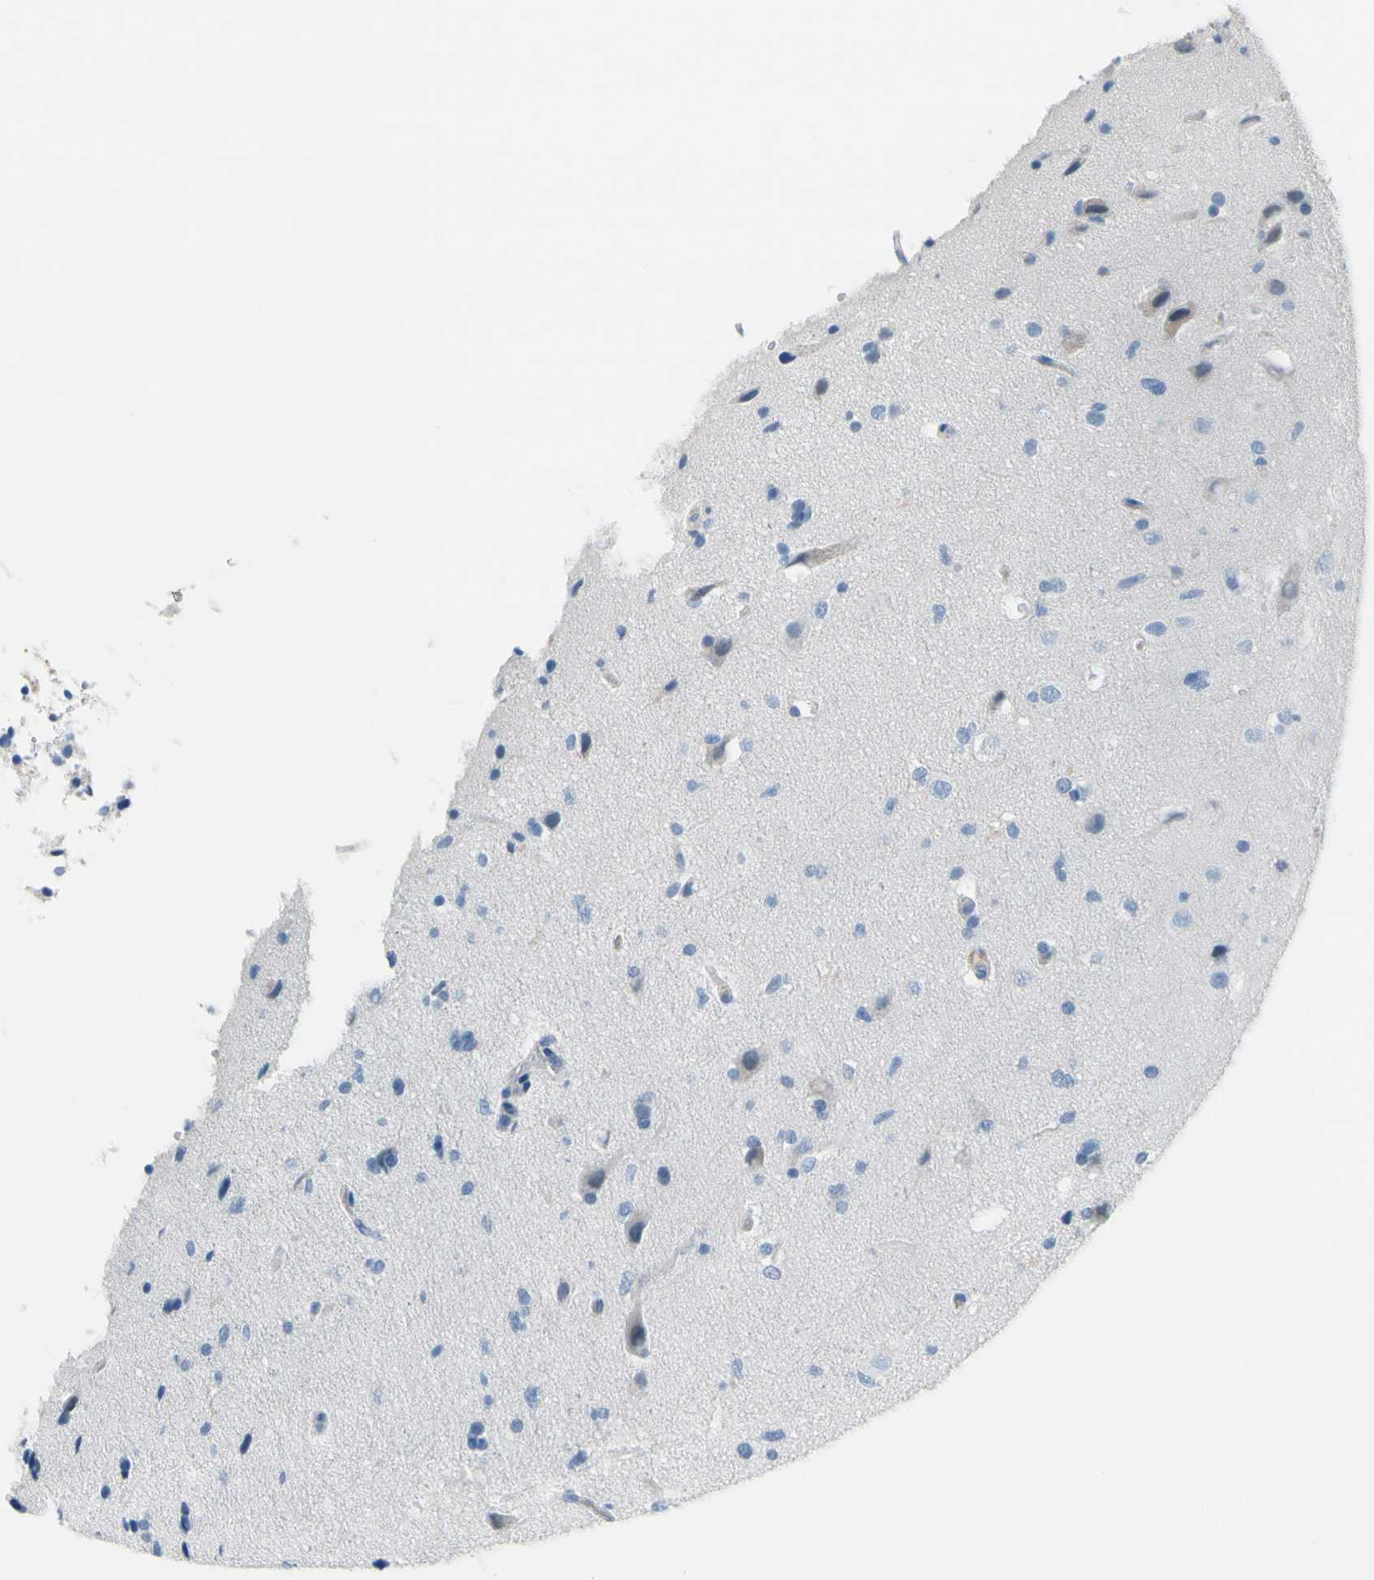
{"staining": {"intensity": "negative", "quantity": "none", "location": "none"}, "tissue": "glioma", "cell_type": "Tumor cells", "image_type": "cancer", "snomed": [{"axis": "morphology", "description": "Glioma, malignant, Low grade"}, {"axis": "topography", "description": "Brain"}], "caption": "DAB immunohistochemical staining of human glioma exhibits no significant staining in tumor cells.", "gene": "MUC5B", "patient": {"sex": "female", "age": 37}}